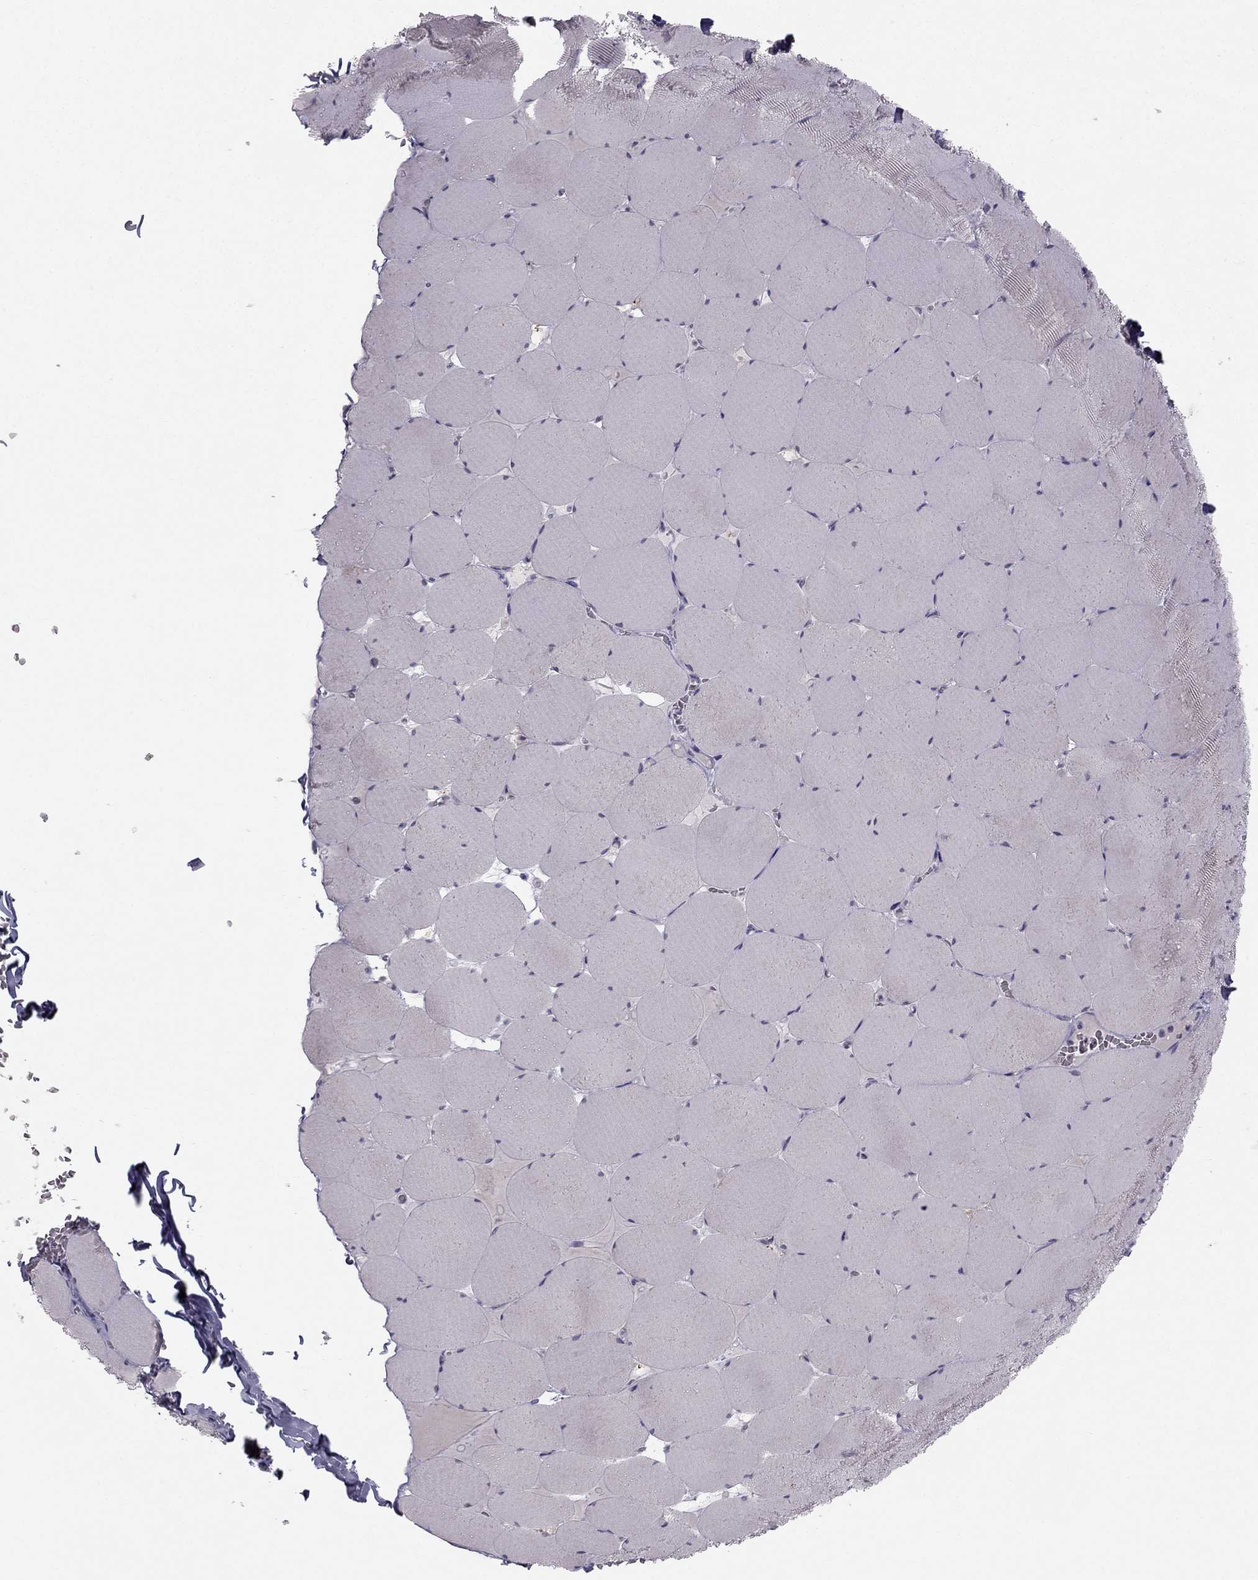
{"staining": {"intensity": "negative", "quantity": "none", "location": "none"}, "tissue": "skeletal muscle", "cell_type": "Myocytes", "image_type": "normal", "snomed": [{"axis": "morphology", "description": "Normal tissue, NOS"}, {"axis": "morphology", "description": "Malignant melanoma, Metastatic site"}, {"axis": "topography", "description": "Skeletal muscle"}], "caption": "DAB immunohistochemical staining of normal human skeletal muscle reveals no significant expression in myocytes.", "gene": "C5orf49", "patient": {"sex": "male", "age": 50}}